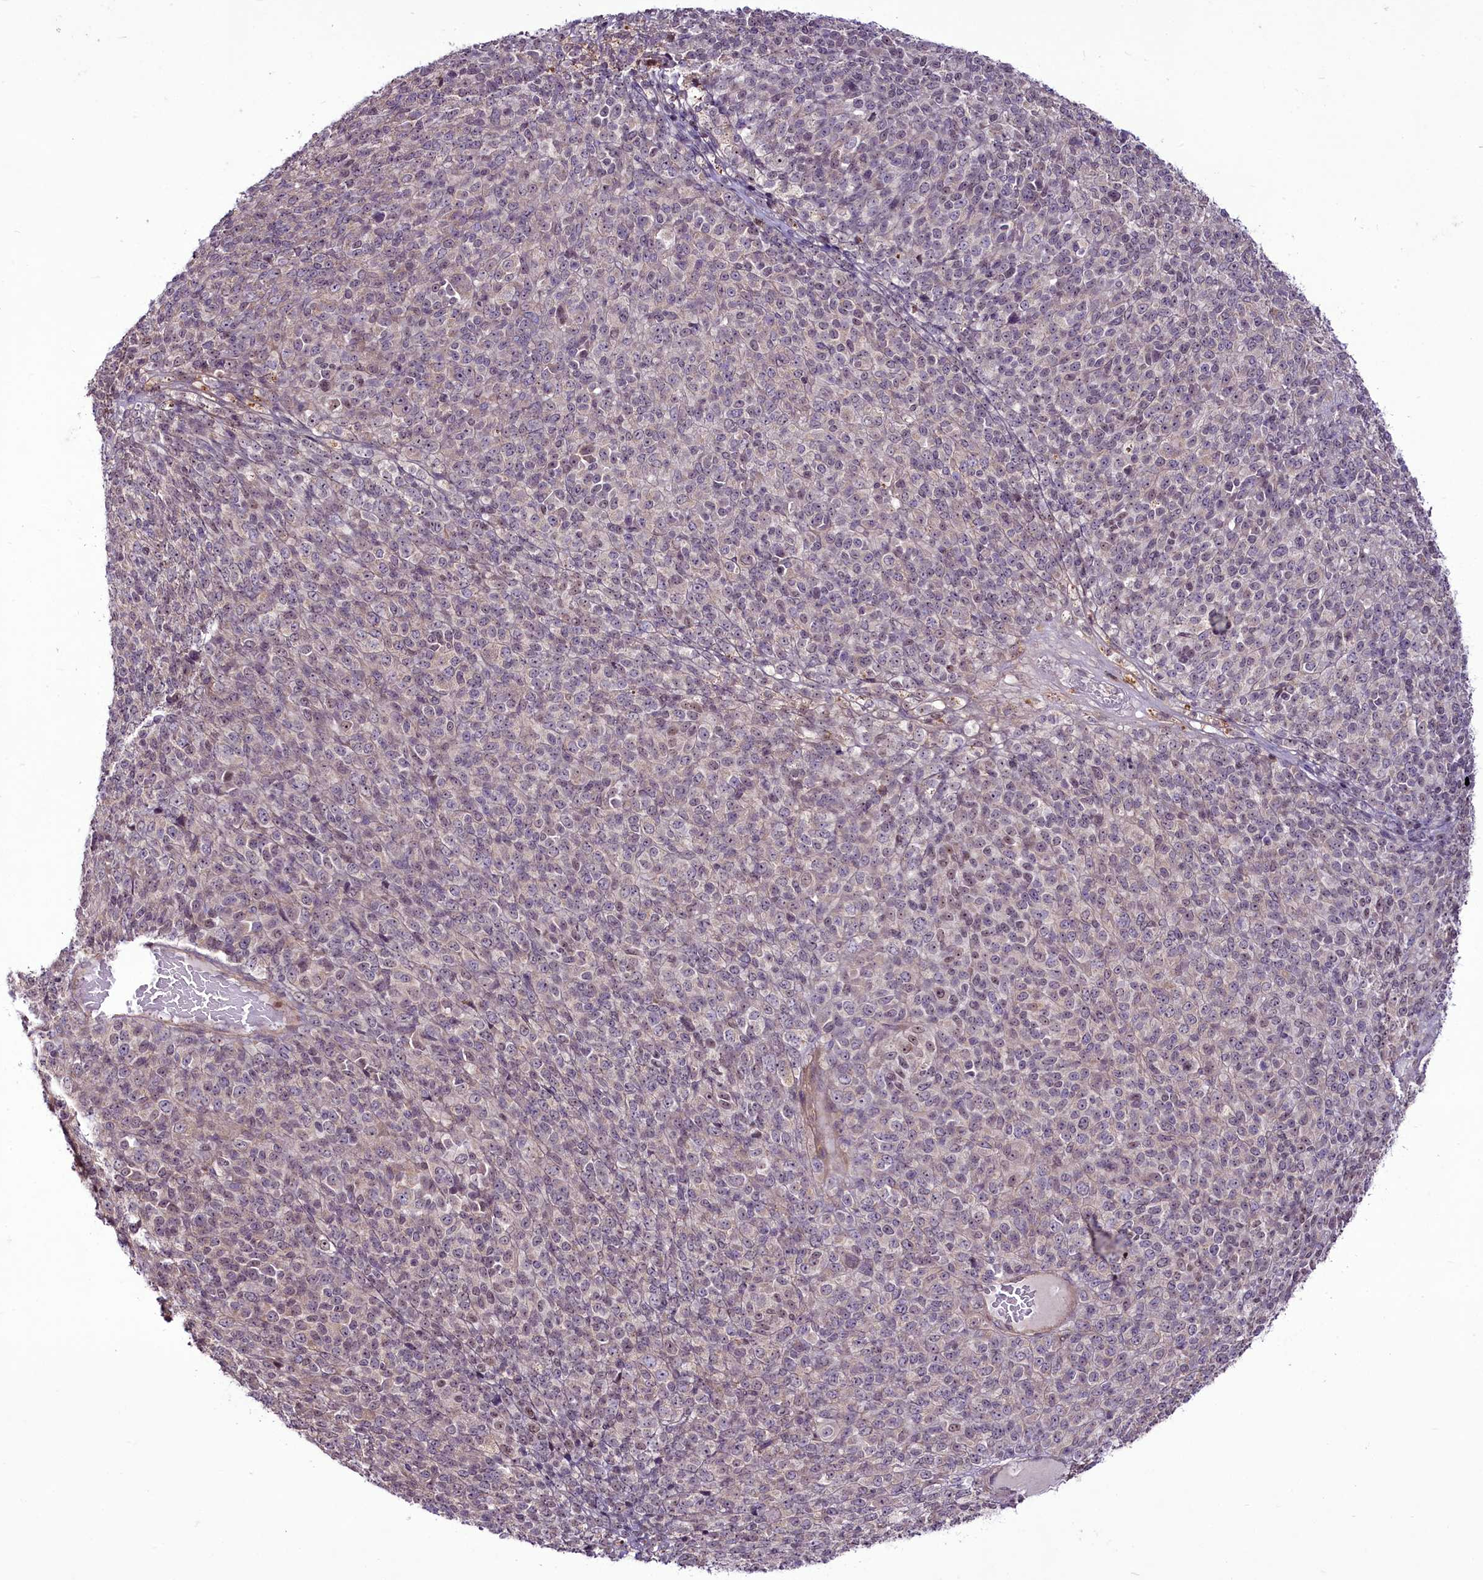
{"staining": {"intensity": "weak", "quantity": "25%-75%", "location": "nuclear"}, "tissue": "melanoma", "cell_type": "Tumor cells", "image_type": "cancer", "snomed": [{"axis": "morphology", "description": "Malignant melanoma, Metastatic site"}, {"axis": "topography", "description": "Brain"}], "caption": "Melanoma stained with IHC displays weak nuclear staining in approximately 25%-75% of tumor cells.", "gene": "RSBN1", "patient": {"sex": "female", "age": 56}}